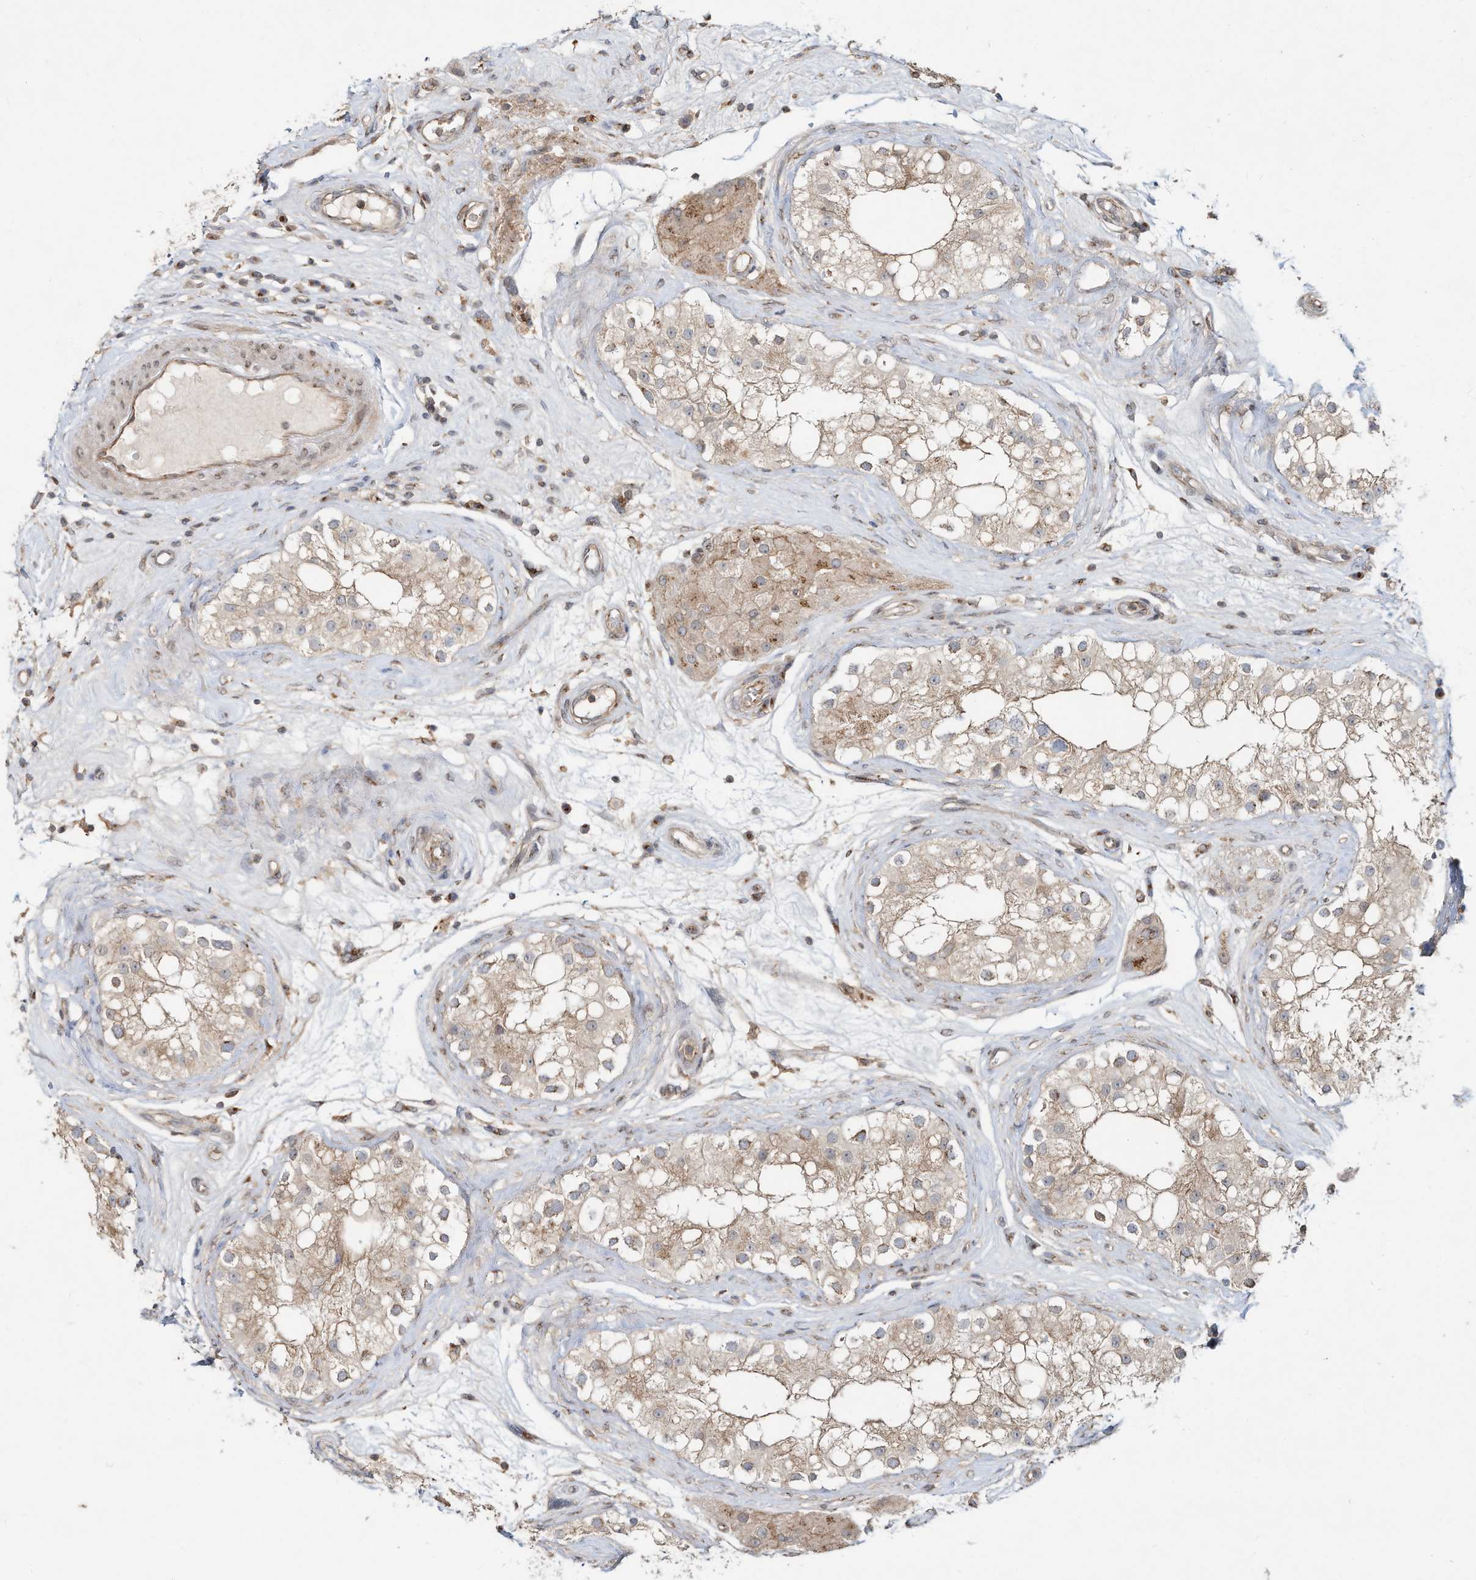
{"staining": {"intensity": "moderate", "quantity": ">75%", "location": "cytoplasmic/membranous"}, "tissue": "testis", "cell_type": "Cells in seminiferous ducts", "image_type": "normal", "snomed": [{"axis": "morphology", "description": "Normal tissue, NOS"}, {"axis": "topography", "description": "Testis"}], "caption": "A high-resolution image shows IHC staining of normal testis, which reveals moderate cytoplasmic/membranous expression in approximately >75% of cells in seminiferous ducts.", "gene": "CUX1", "patient": {"sex": "male", "age": 84}}